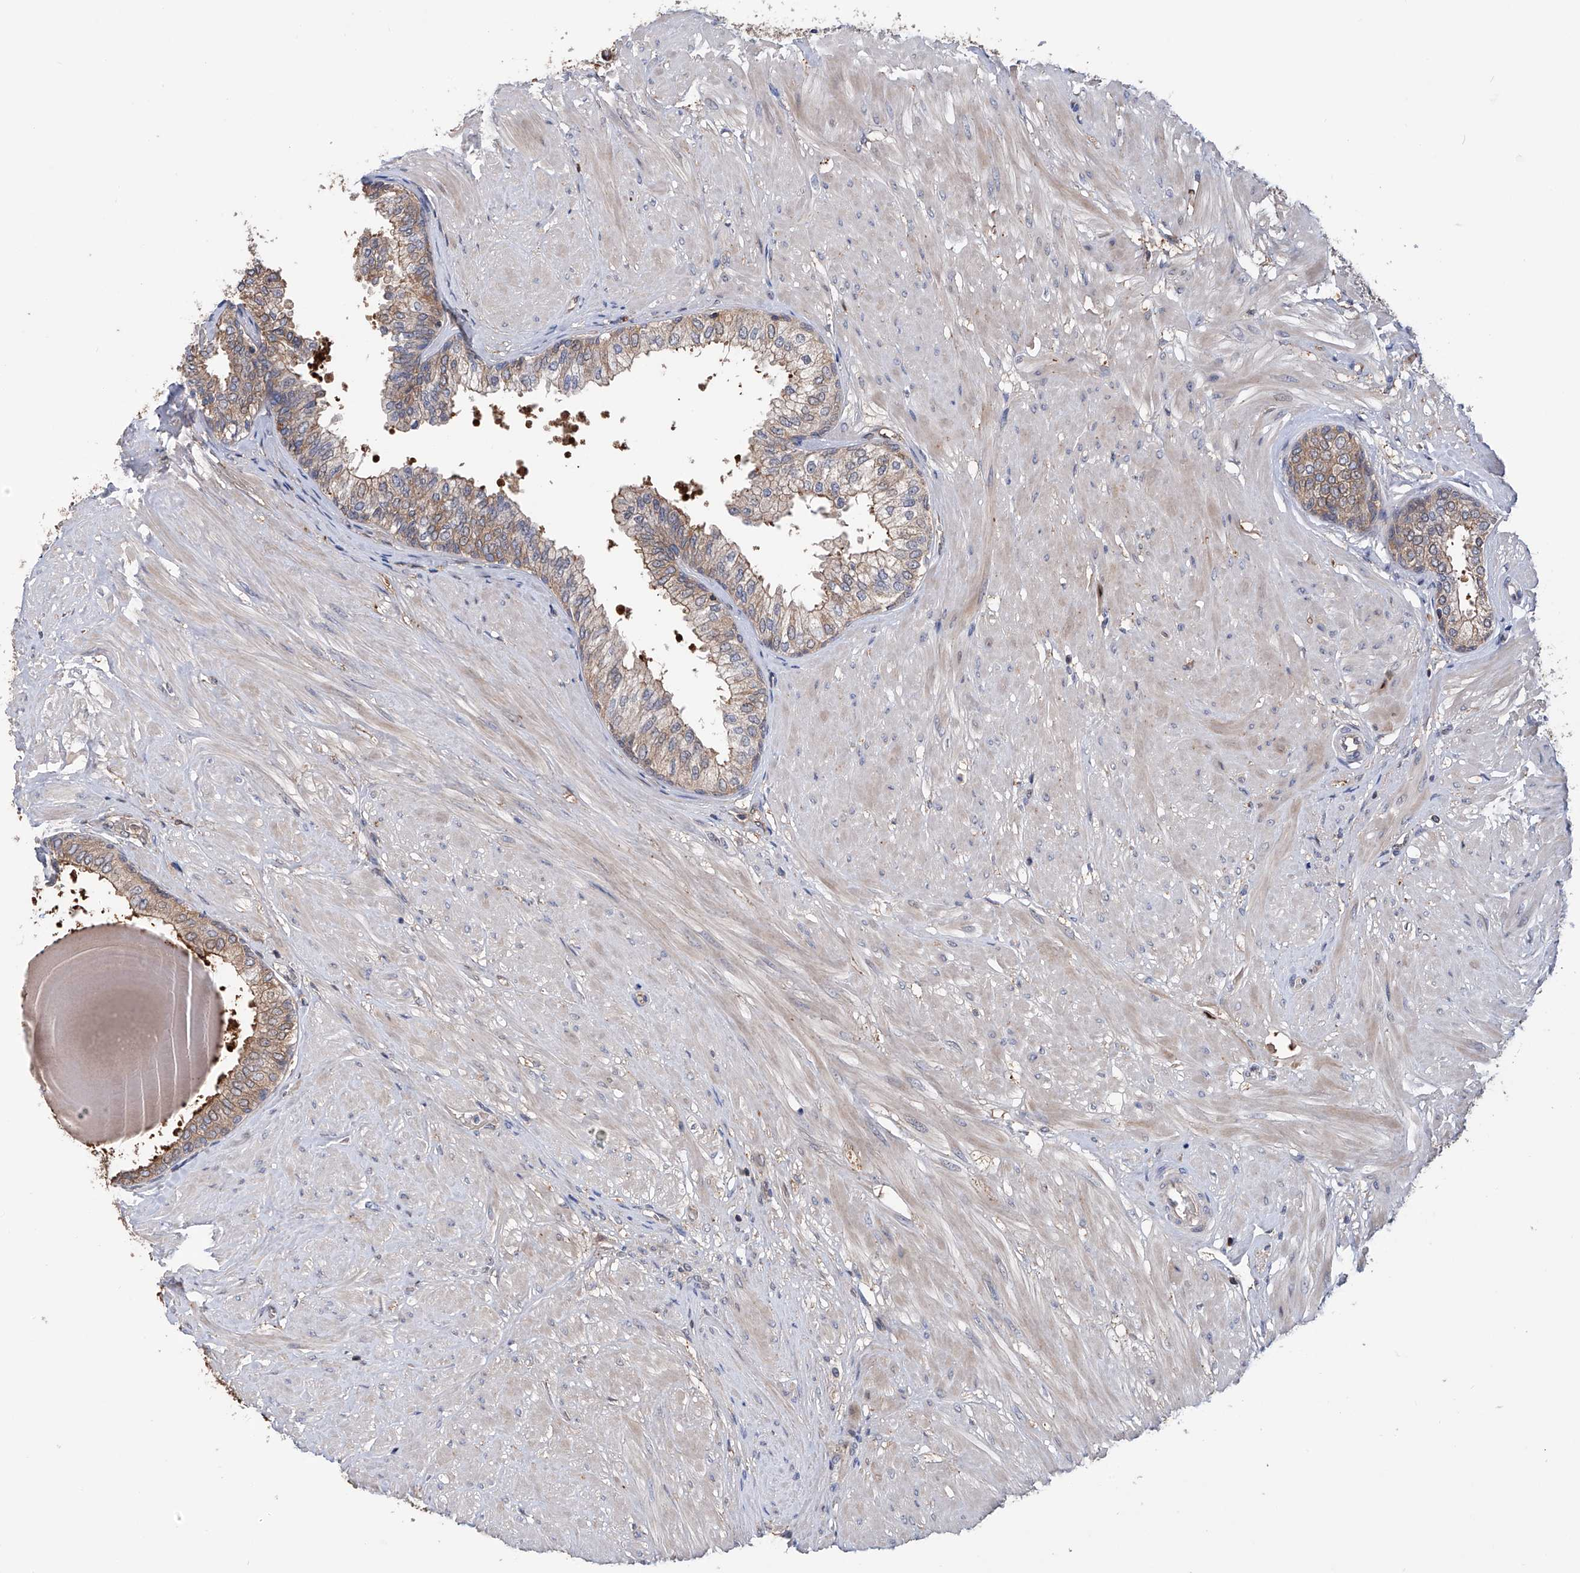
{"staining": {"intensity": "moderate", "quantity": ">75%", "location": "cytoplasmic/membranous"}, "tissue": "prostate", "cell_type": "Glandular cells", "image_type": "normal", "snomed": [{"axis": "morphology", "description": "Normal tissue, NOS"}, {"axis": "topography", "description": "Prostate"}], "caption": "Prostate stained for a protein displays moderate cytoplasmic/membranous positivity in glandular cells. The protein of interest is stained brown, and the nuclei are stained in blue (DAB IHC with brightfield microscopy, high magnification).", "gene": "NUDT17", "patient": {"sex": "male", "age": 48}}